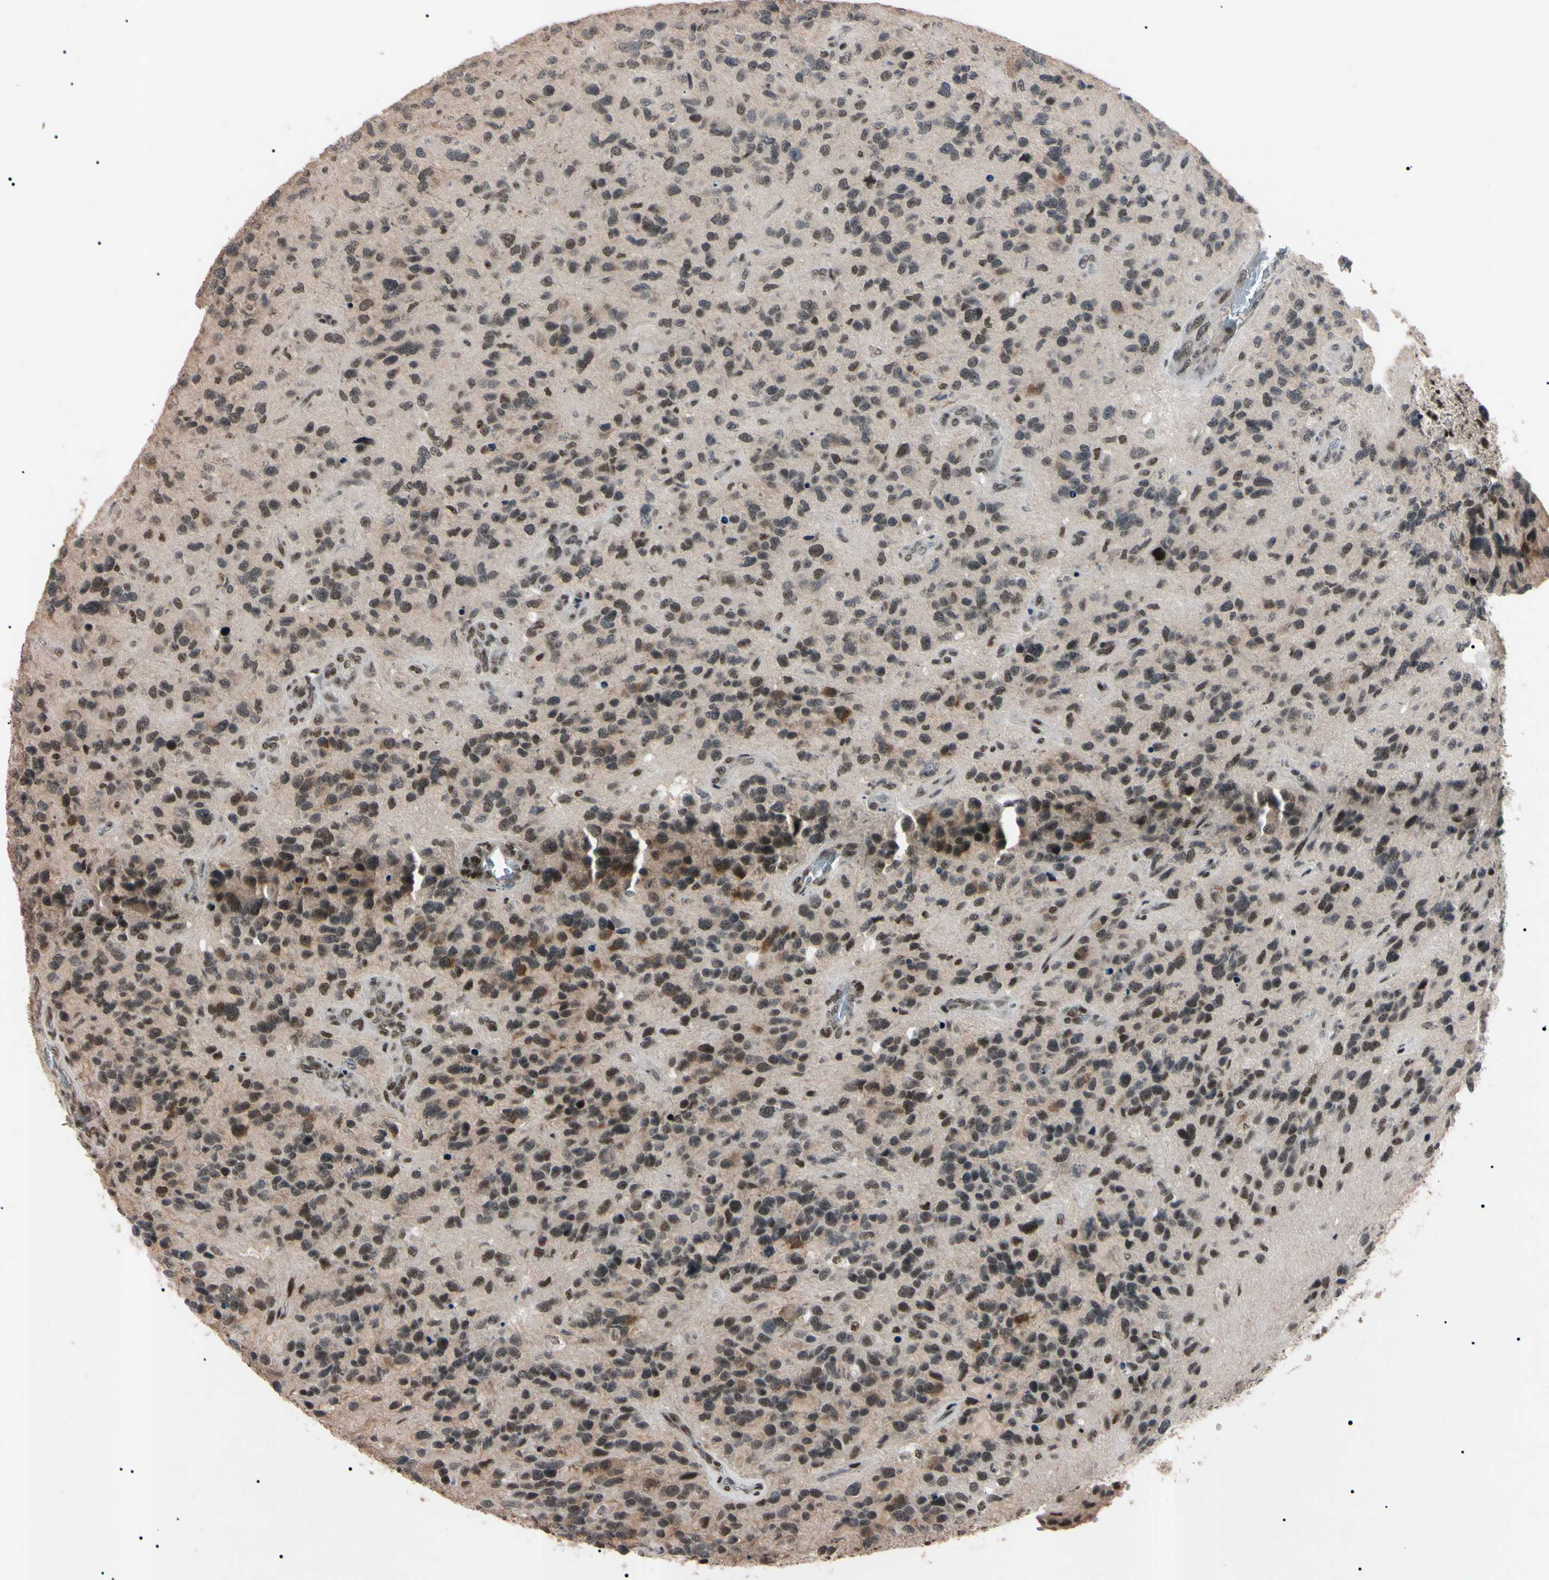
{"staining": {"intensity": "strong", "quantity": "25%-75%", "location": "nuclear"}, "tissue": "glioma", "cell_type": "Tumor cells", "image_type": "cancer", "snomed": [{"axis": "morphology", "description": "Glioma, malignant, High grade"}, {"axis": "topography", "description": "Brain"}], "caption": "An IHC histopathology image of neoplastic tissue is shown. Protein staining in brown highlights strong nuclear positivity in glioma within tumor cells. Immunohistochemistry stains the protein of interest in brown and the nuclei are stained blue.", "gene": "YY1", "patient": {"sex": "female", "age": 58}}